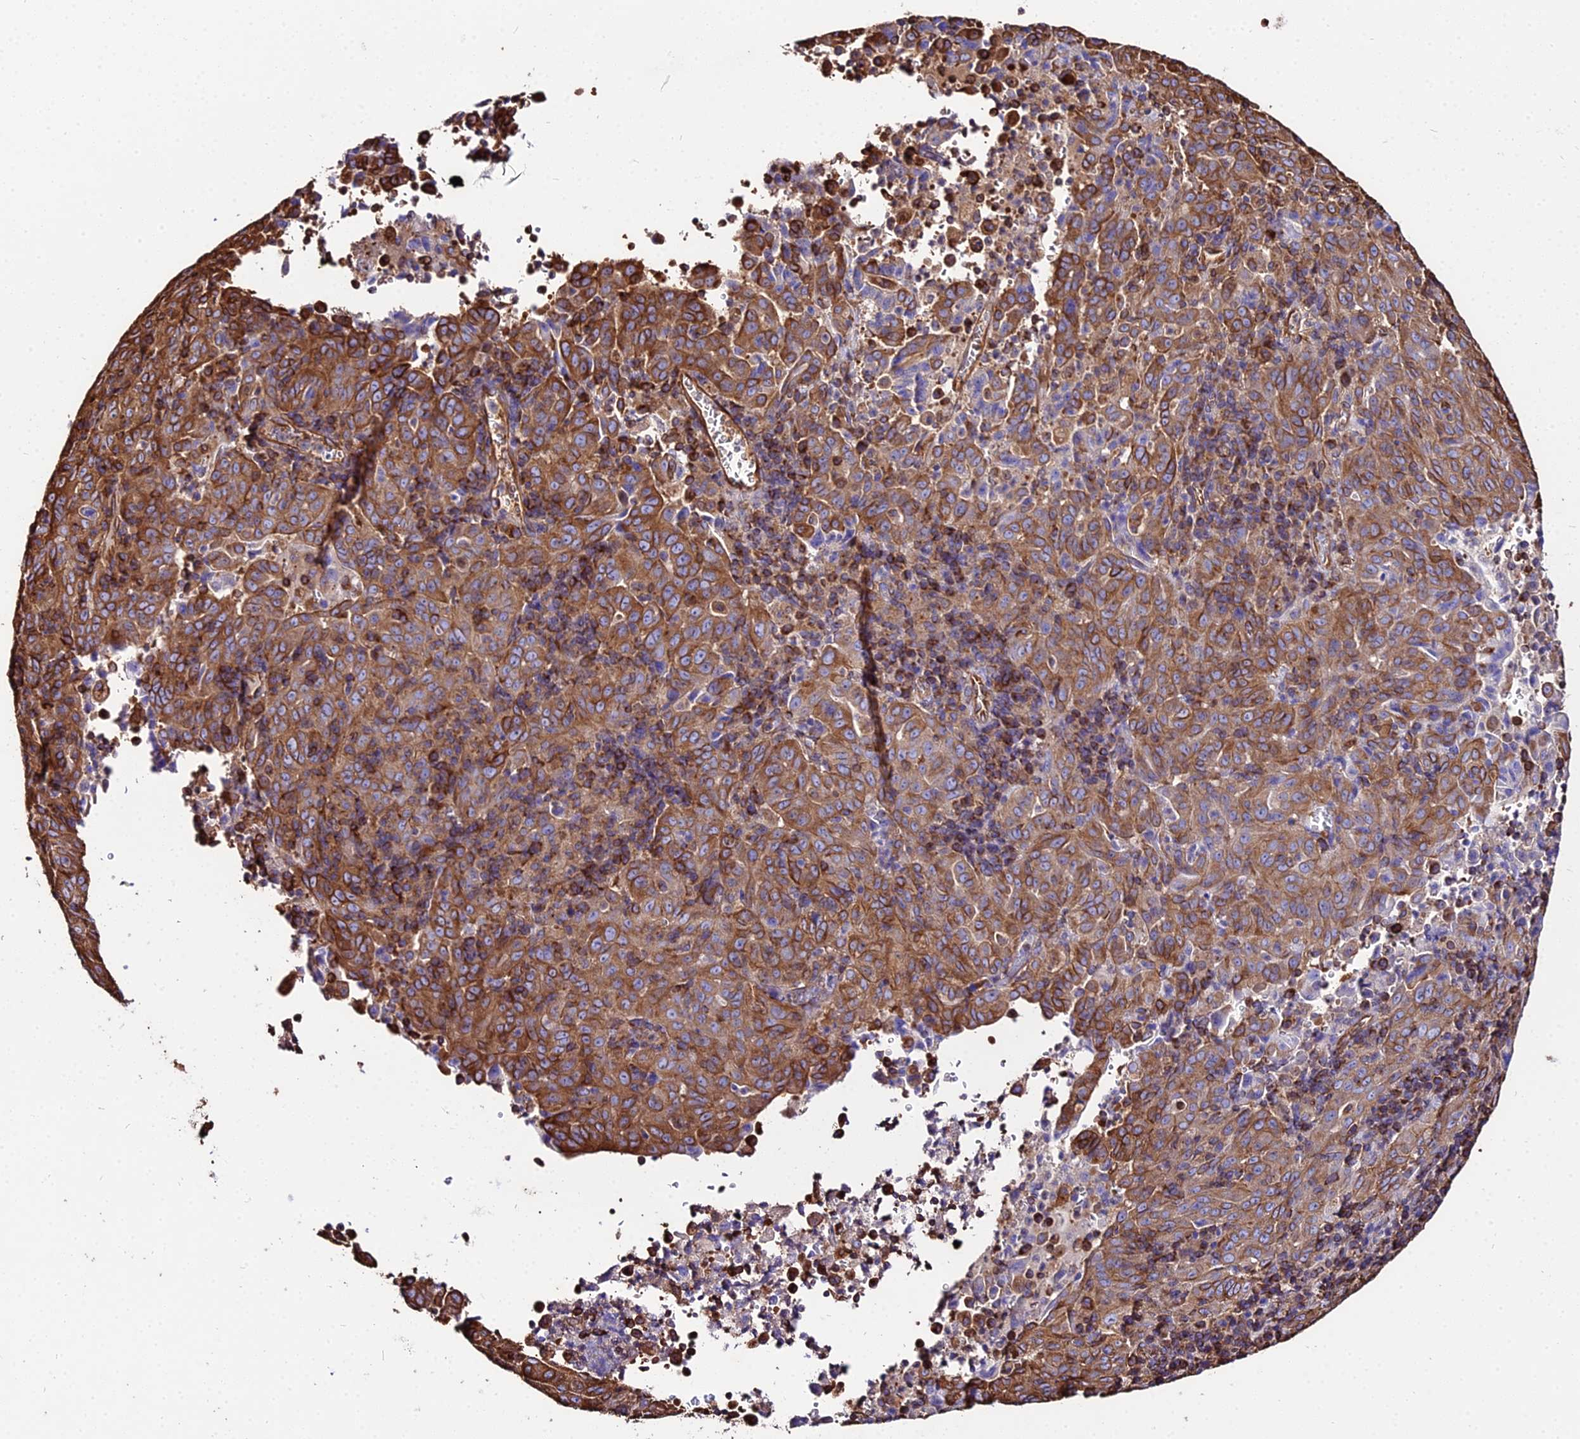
{"staining": {"intensity": "moderate", "quantity": ">75%", "location": "cytoplasmic/membranous"}, "tissue": "pancreatic cancer", "cell_type": "Tumor cells", "image_type": "cancer", "snomed": [{"axis": "morphology", "description": "Adenocarcinoma, NOS"}, {"axis": "topography", "description": "Pancreas"}], "caption": "This histopathology image displays adenocarcinoma (pancreatic) stained with immunohistochemistry to label a protein in brown. The cytoplasmic/membranous of tumor cells show moderate positivity for the protein. Nuclei are counter-stained blue.", "gene": "TUBA3D", "patient": {"sex": "male", "age": 63}}